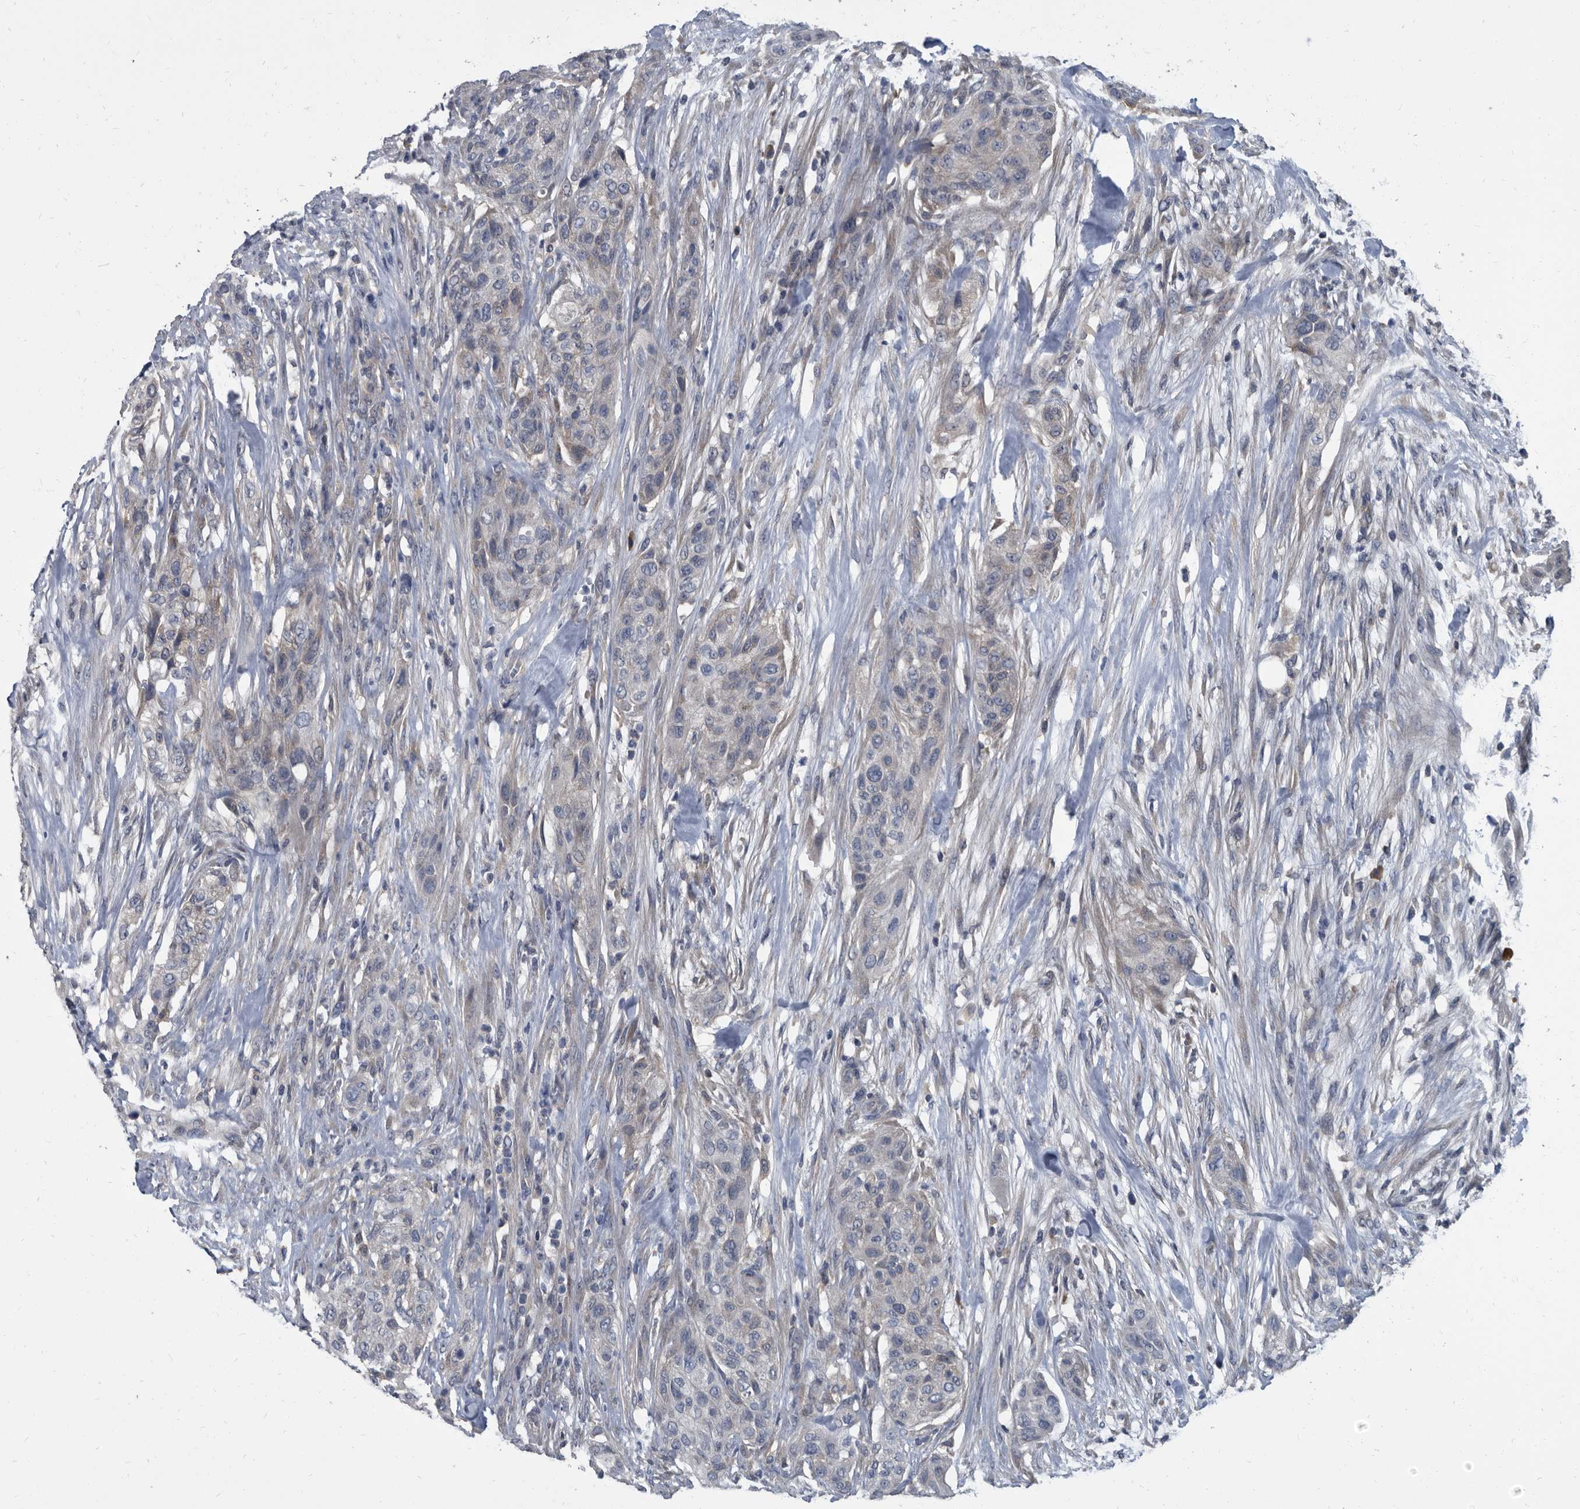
{"staining": {"intensity": "negative", "quantity": "none", "location": "none"}, "tissue": "urothelial cancer", "cell_type": "Tumor cells", "image_type": "cancer", "snomed": [{"axis": "morphology", "description": "Urothelial carcinoma, High grade"}, {"axis": "topography", "description": "Urinary bladder"}], "caption": "A high-resolution micrograph shows IHC staining of urothelial carcinoma (high-grade), which demonstrates no significant expression in tumor cells.", "gene": "CDV3", "patient": {"sex": "male", "age": 35}}